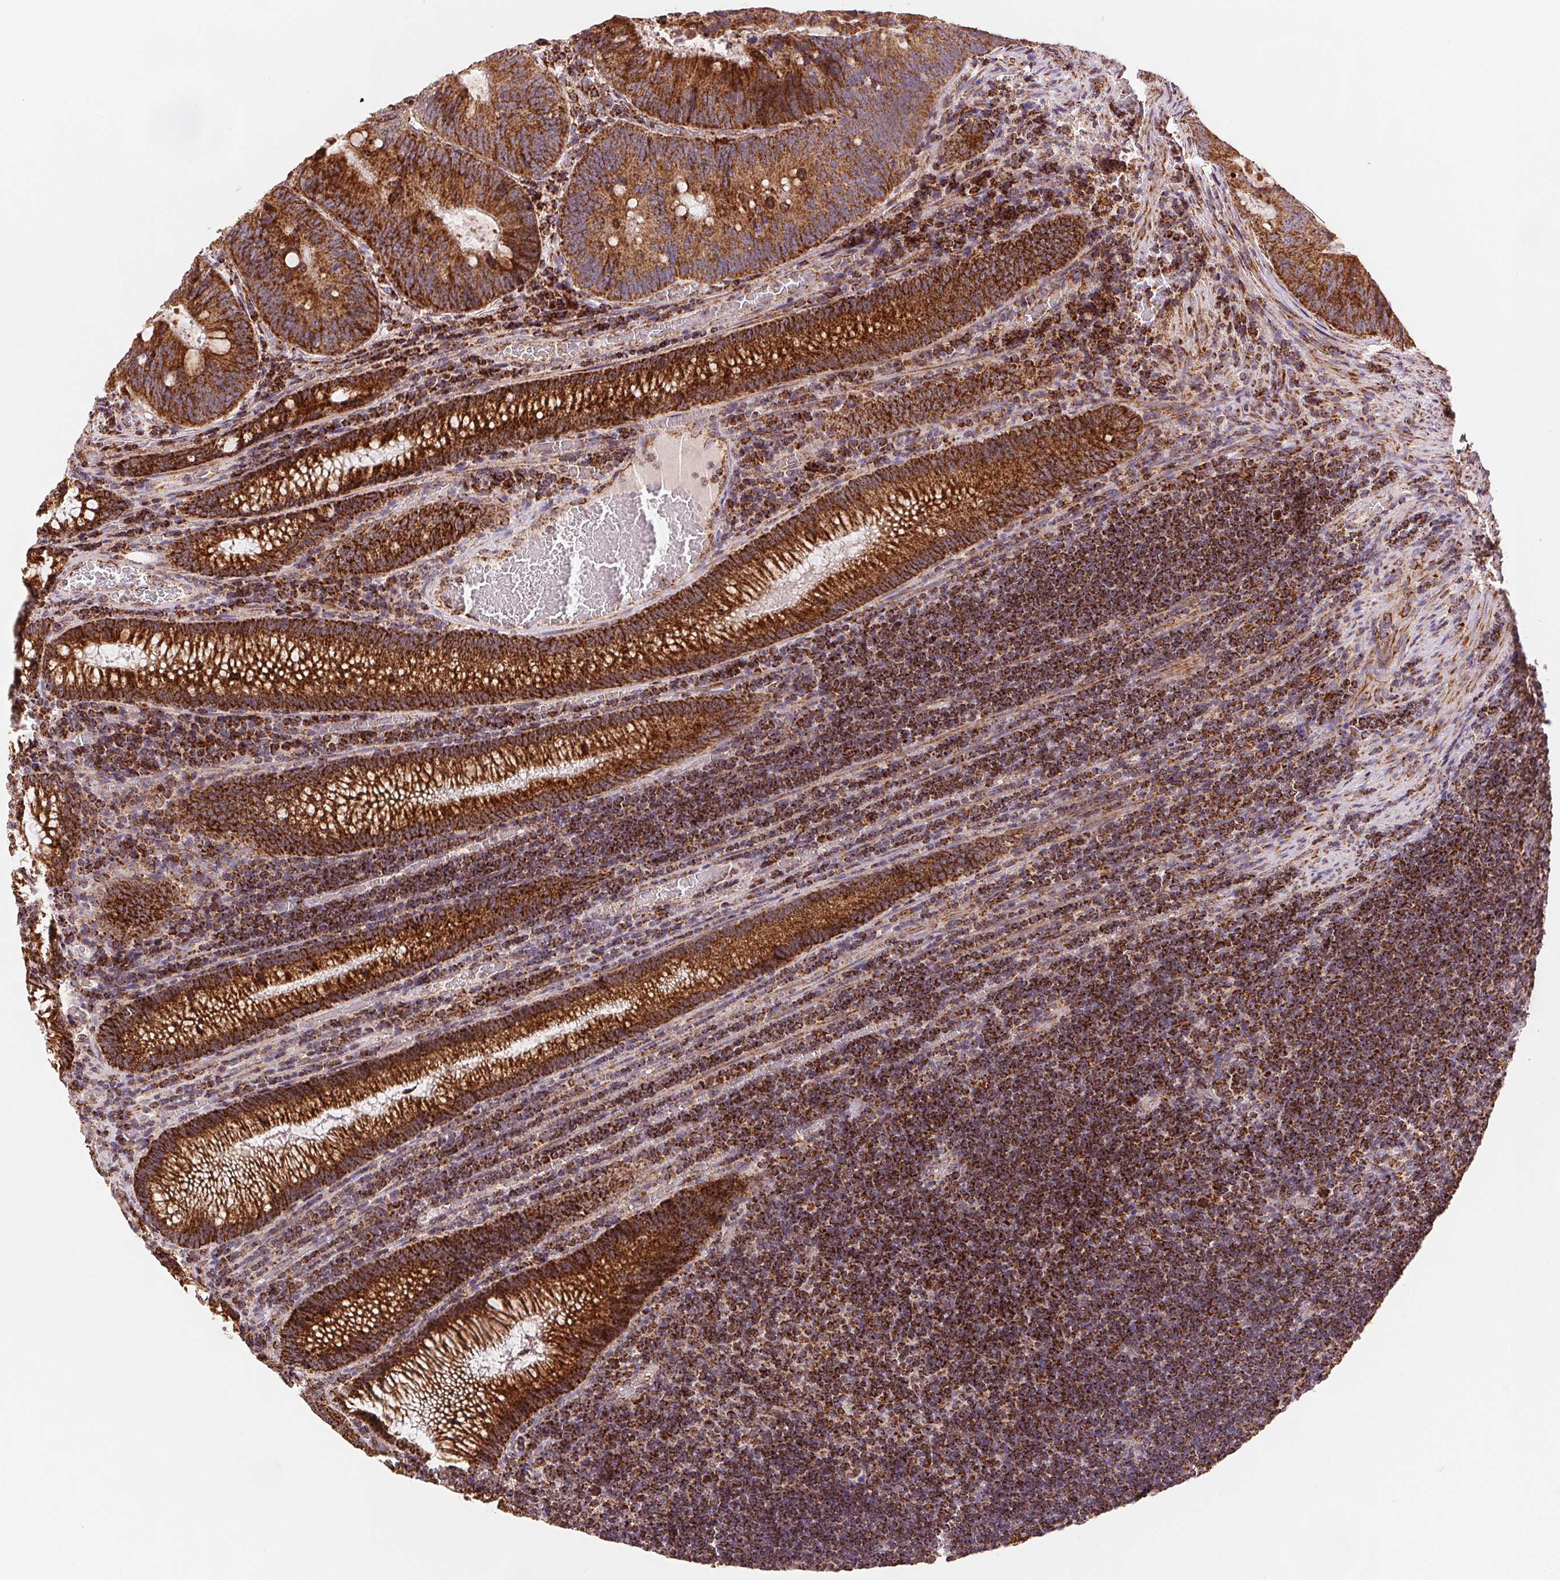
{"staining": {"intensity": "strong", "quantity": ">75%", "location": "cytoplasmic/membranous"}, "tissue": "colorectal cancer", "cell_type": "Tumor cells", "image_type": "cancer", "snomed": [{"axis": "morphology", "description": "Adenocarcinoma, NOS"}, {"axis": "topography", "description": "Colon"}], "caption": "Human colorectal cancer stained with a brown dye exhibits strong cytoplasmic/membranous positive expression in about >75% of tumor cells.", "gene": "SDHB", "patient": {"sex": "male", "age": 67}}